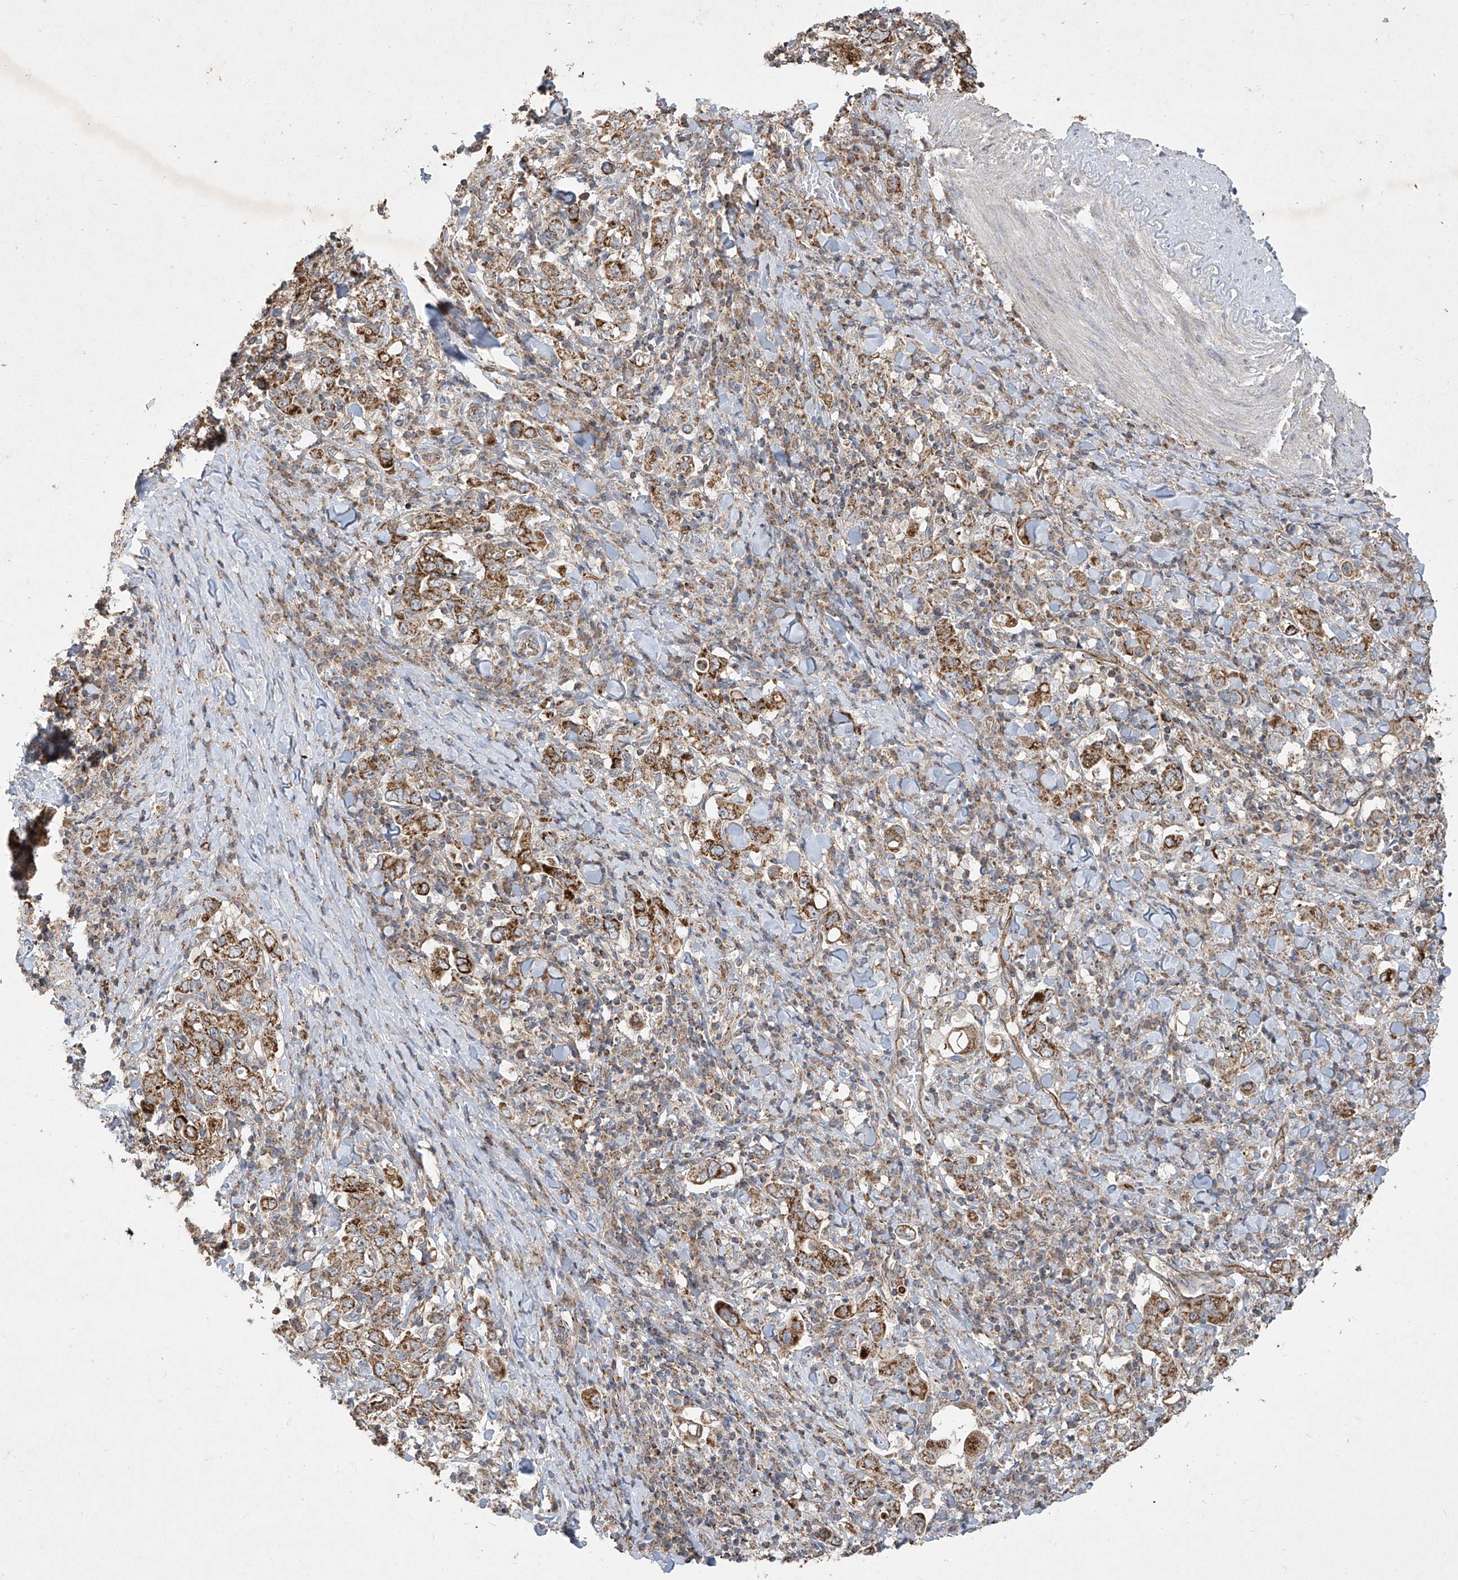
{"staining": {"intensity": "moderate", "quantity": ">75%", "location": "cytoplasmic/membranous"}, "tissue": "stomach cancer", "cell_type": "Tumor cells", "image_type": "cancer", "snomed": [{"axis": "morphology", "description": "Adenocarcinoma, NOS"}, {"axis": "topography", "description": "Stomach, upper"}], "caption": "The histopathology image exhibits a brown stain indicating the presence of a protein in the cytoplasmic/membranous of tumor cells in stomach adenocarcinoma.", "gene": "UQCC1", "patient": {"sex": "male", "age": 62}}